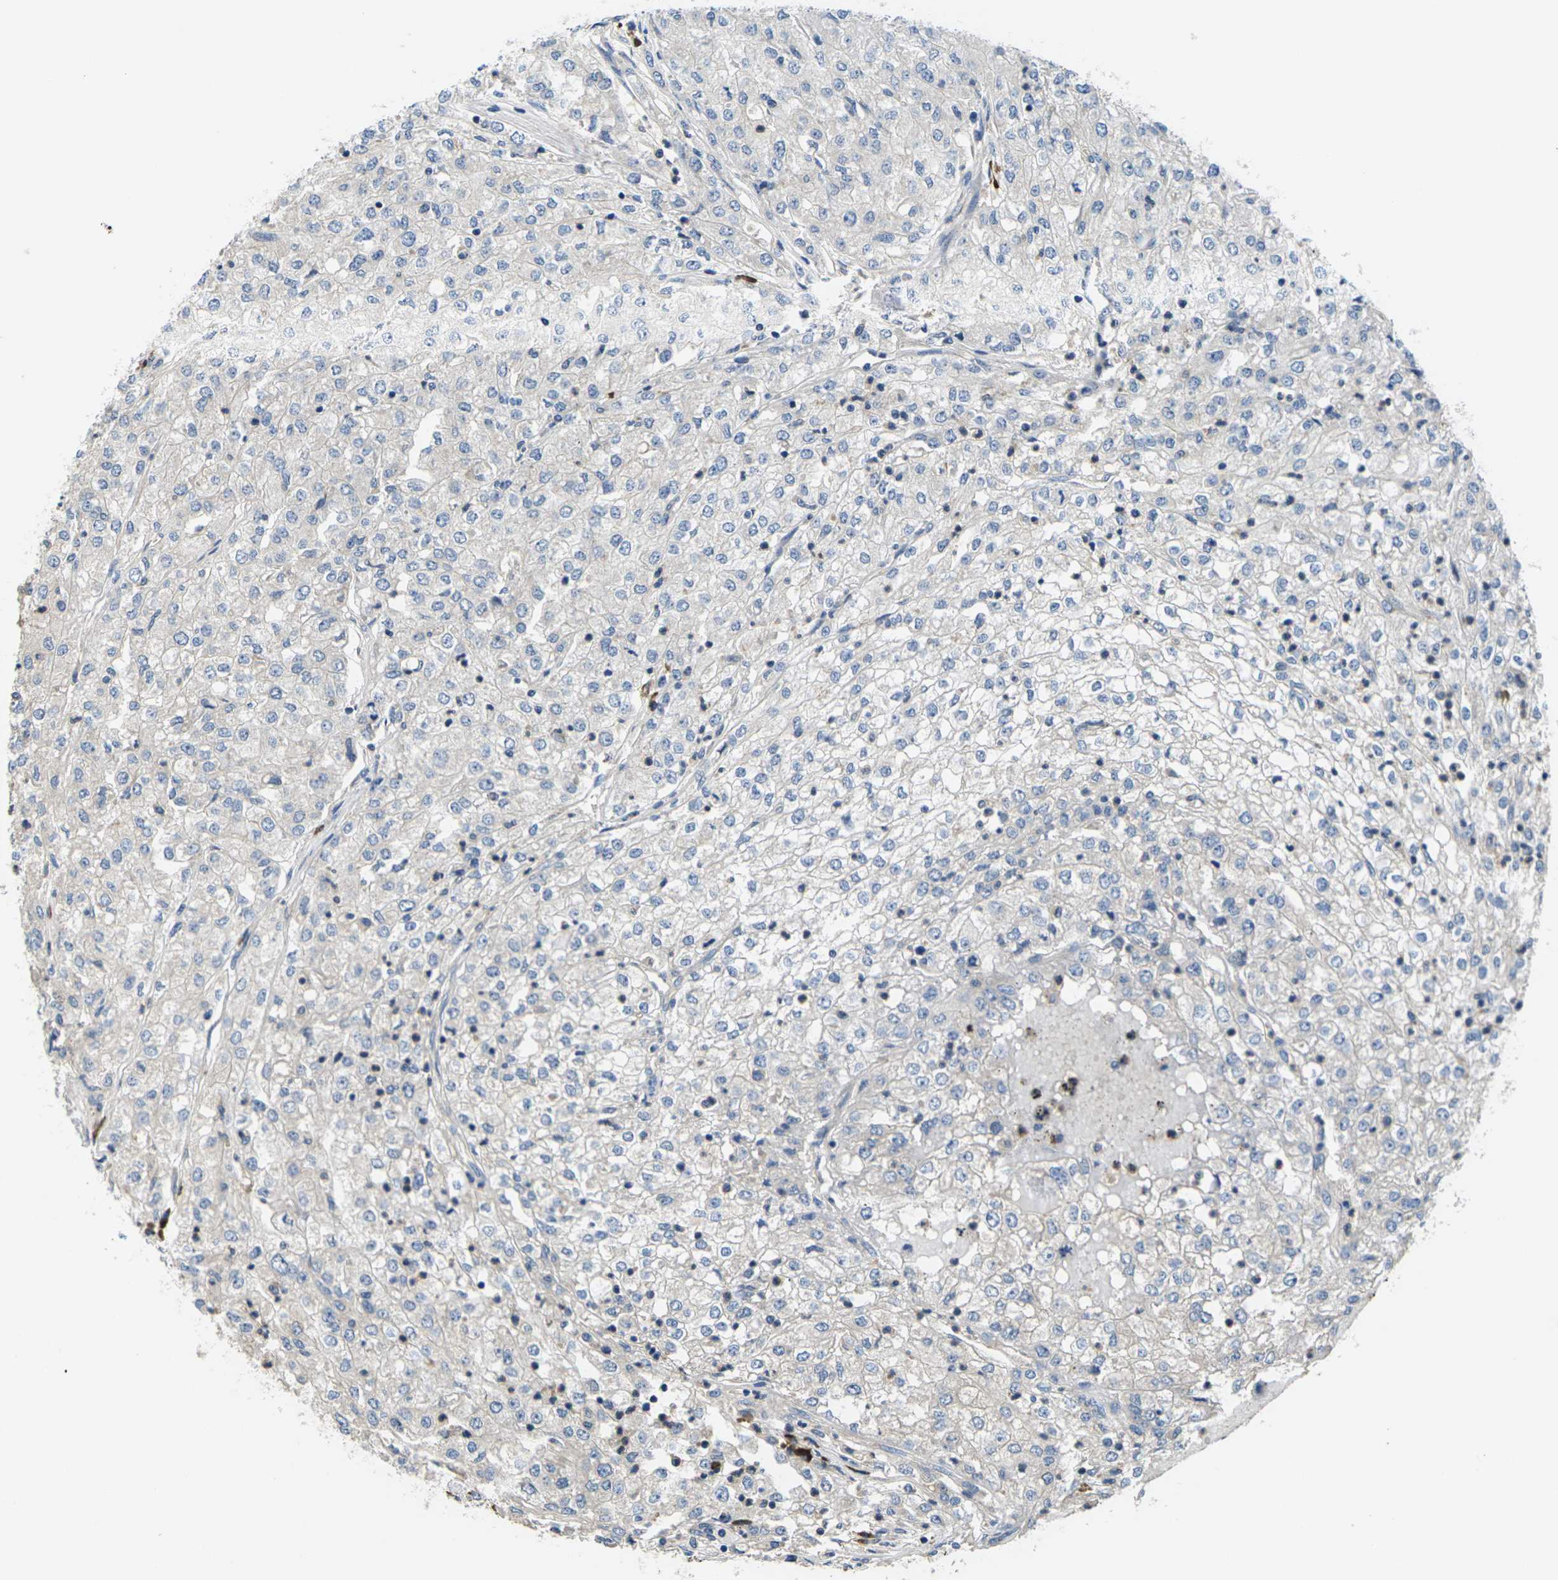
{"staining": {"intensity": "negative", "quantity": "none", "location": "none"}, "tissue": "renal cancer", "cell_type": "Tumor cells", "image_type": "cancer", "snomed": [{"axis": "morphology", "description": "Adenocarcinoma, NOS"}, {"axis": "topography", "description": "Kidney"}], "caption": "The photomicrograph reveals no staining of tumor cells in adenocarcinoma (renal).", "gene": "PLCE1", "patient": {"sex": "female", "age": 54}}